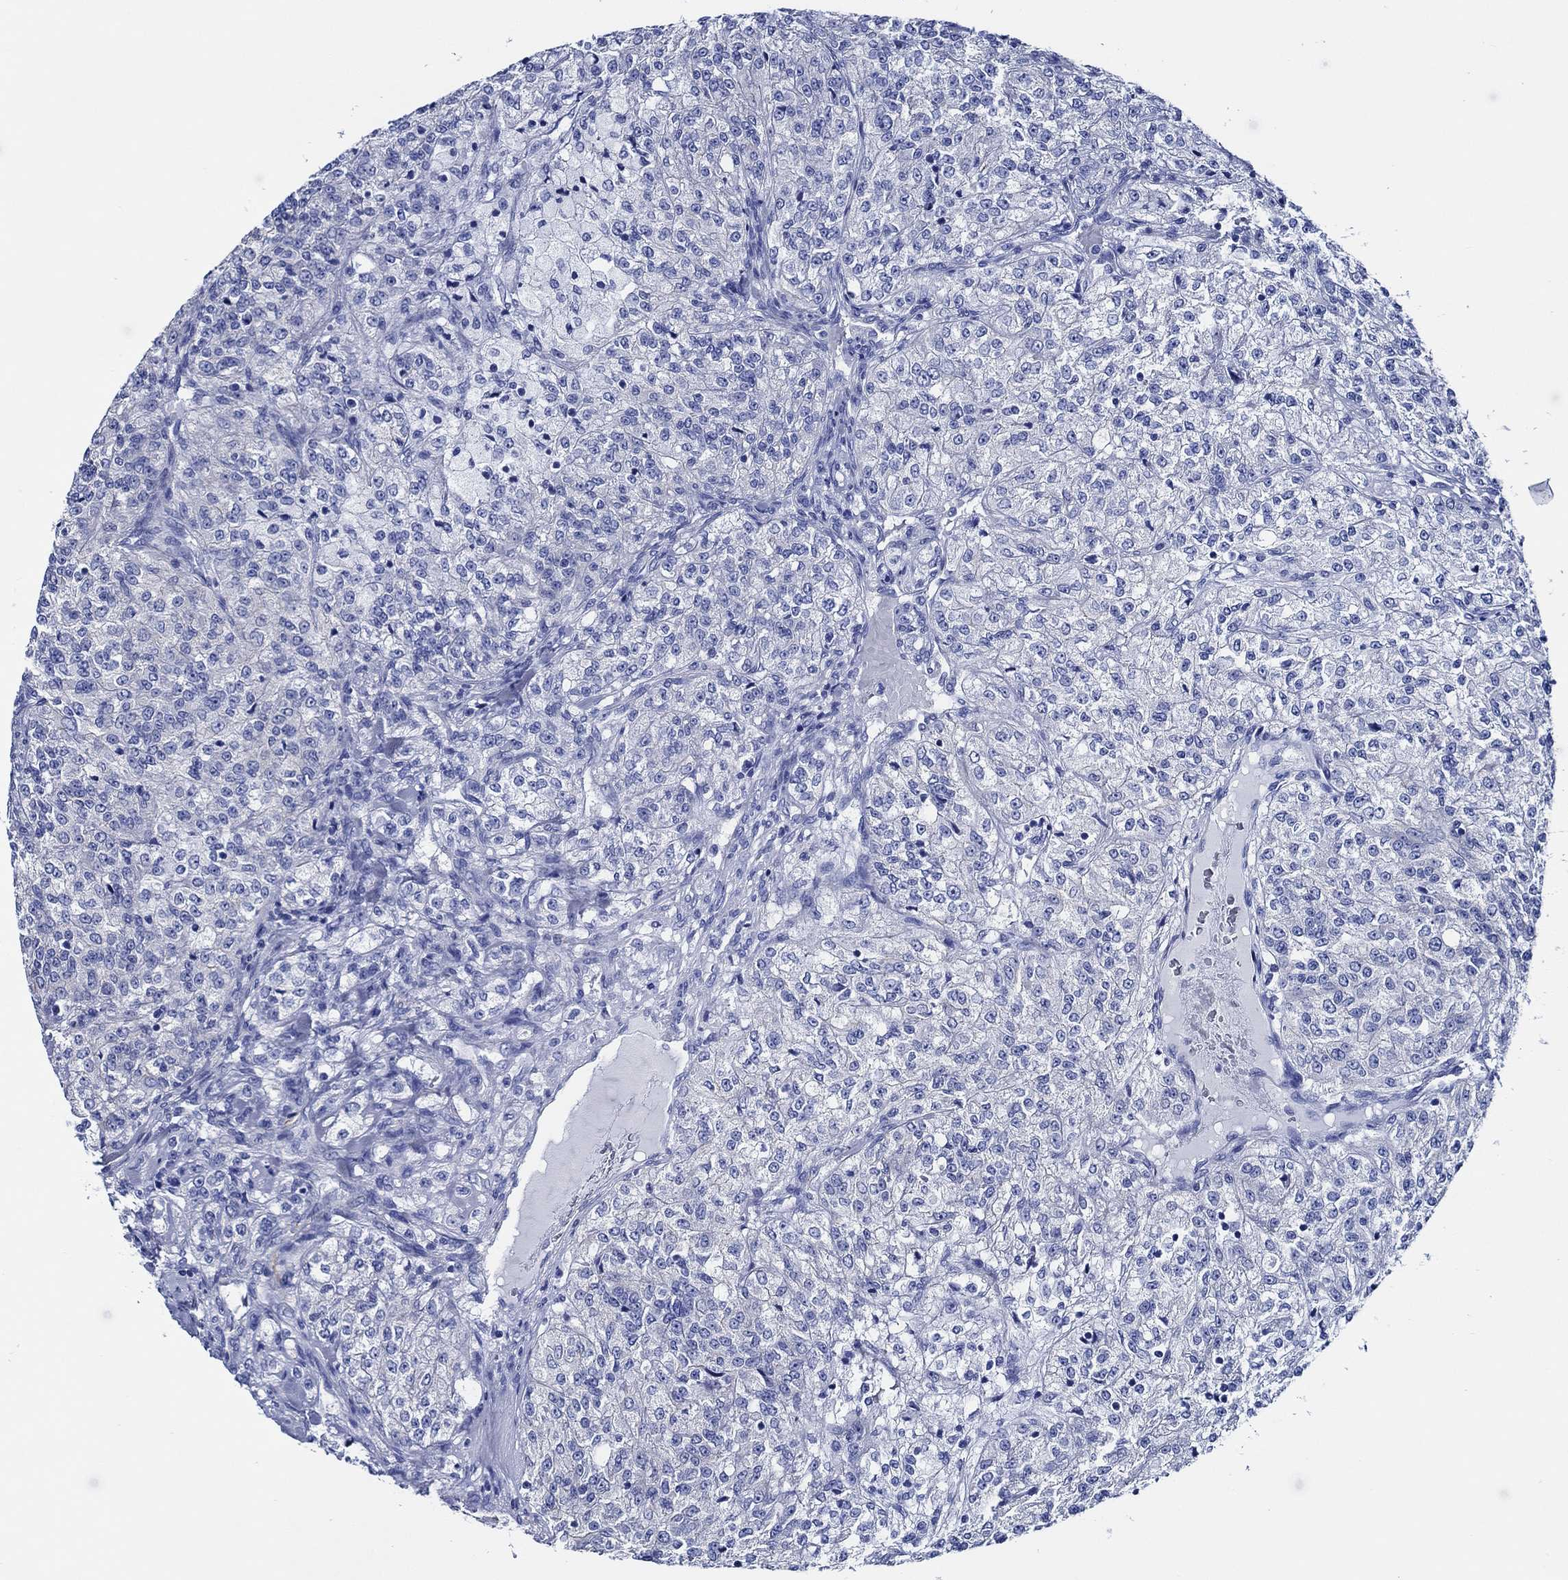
{"staining": {"intensity": "negative", "quantity": "none", "location": "none"}, "tissue": "renal cancer", "cell_type": "Tumor cells", "image_type": "cancer", "snomed": [{"axis": "morphology", "description": "Adenocarcinoma, NOS"}, {"axis": "topography", "description": "Kidney"}], "caption": "The micrograph exhibits no significant expression in tumor cells of adenocarcinoma (renal).", "gene": "WDR62", "patient": {"sex": "female", "age": 63}}